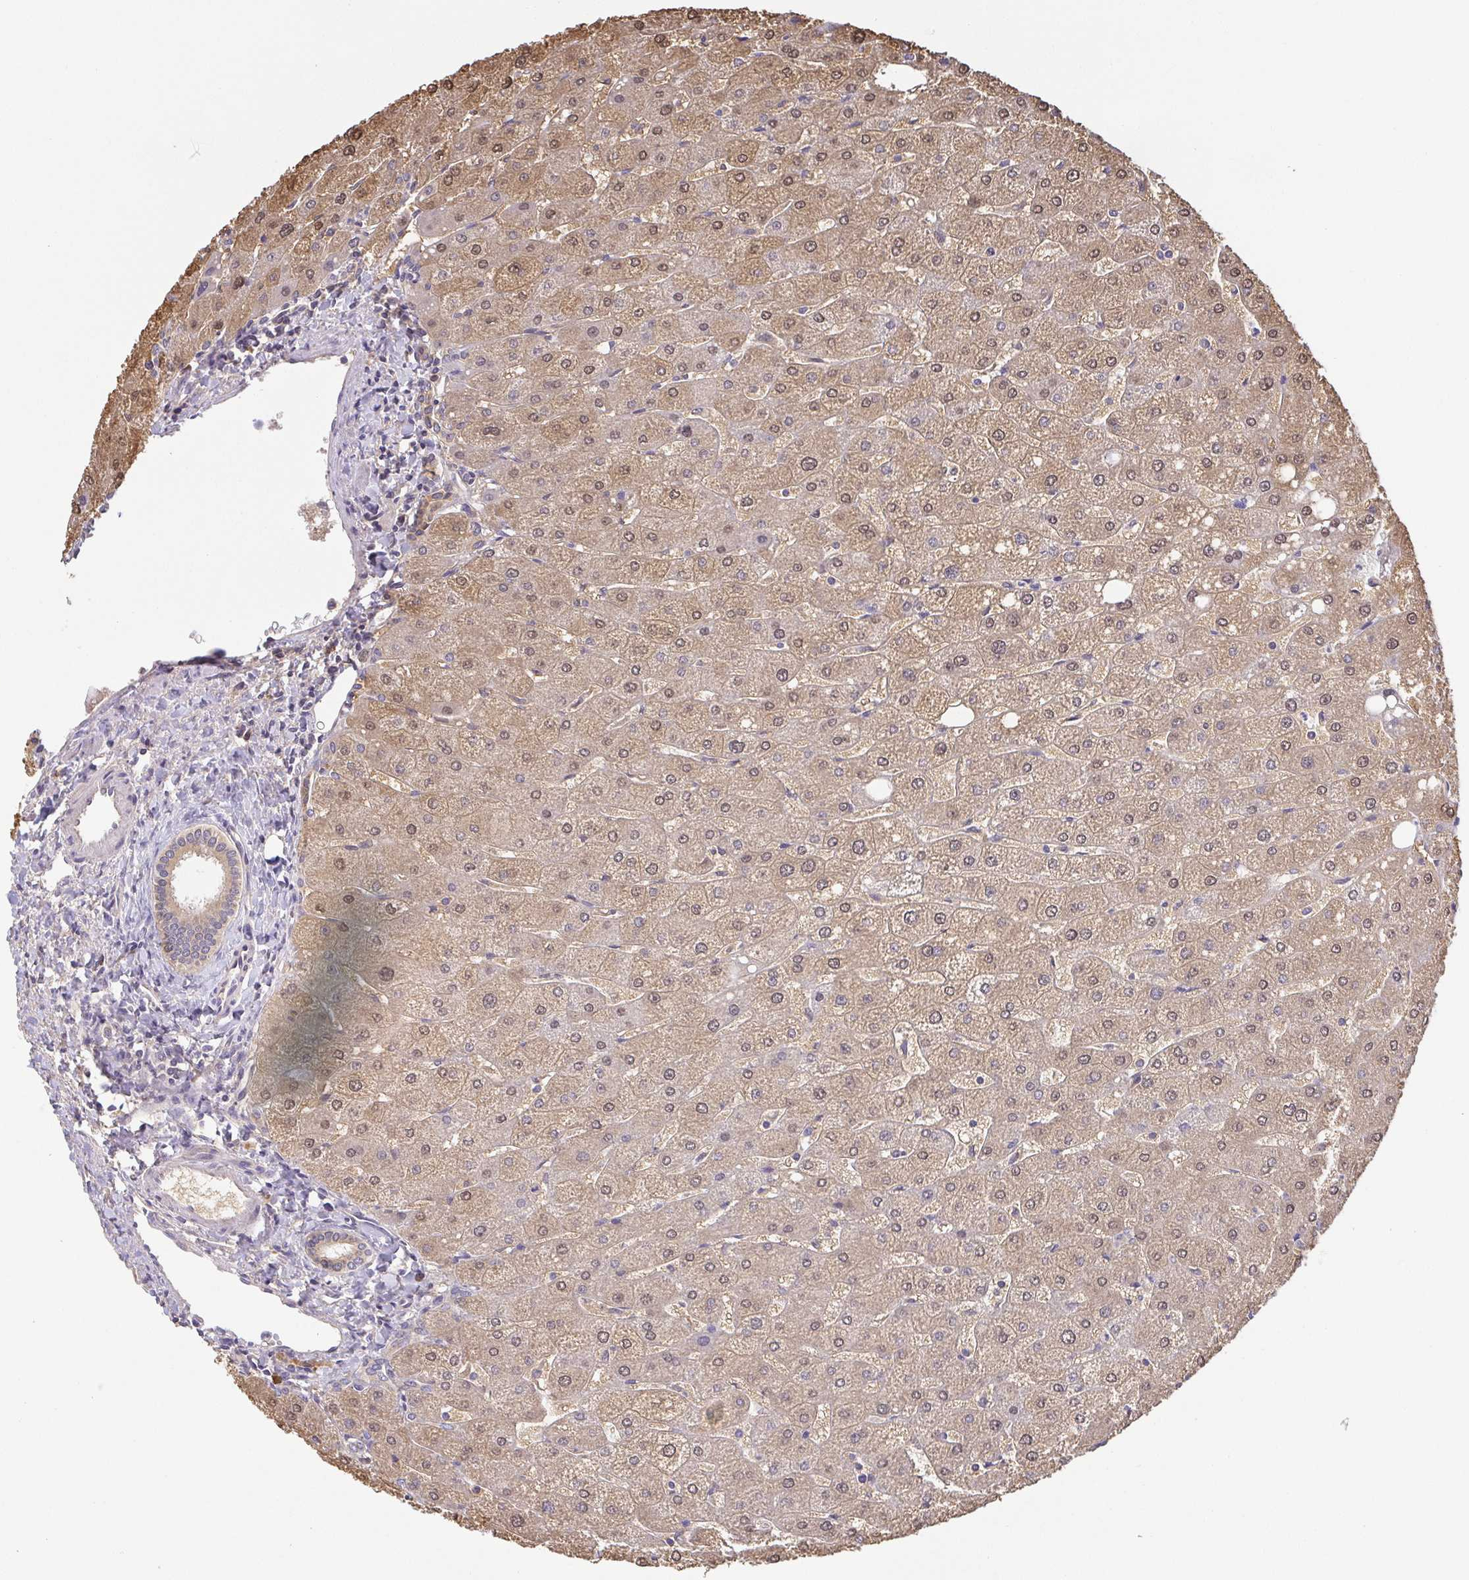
{"staining": {"intensity": "weak", "quantity": "<25%", "location": "cytoplasmic/membranous"}, "tissue": "liver", "cell_type": "Cholangiocytes", "image_type": "normal", "snomed": [{"axis": "morphology", "description": "Normal tissue, NOS"}, {"axis": "topography", "description": "Liver"}], "caption": "IHC image of benign liver: liver stained with DAB (3,3'-diaminobenzidine) demonstrates no significant protein expression in cholangiocytes.", "gene": "BCL2L1", "patient": {"sex": "male", "age": 67}}